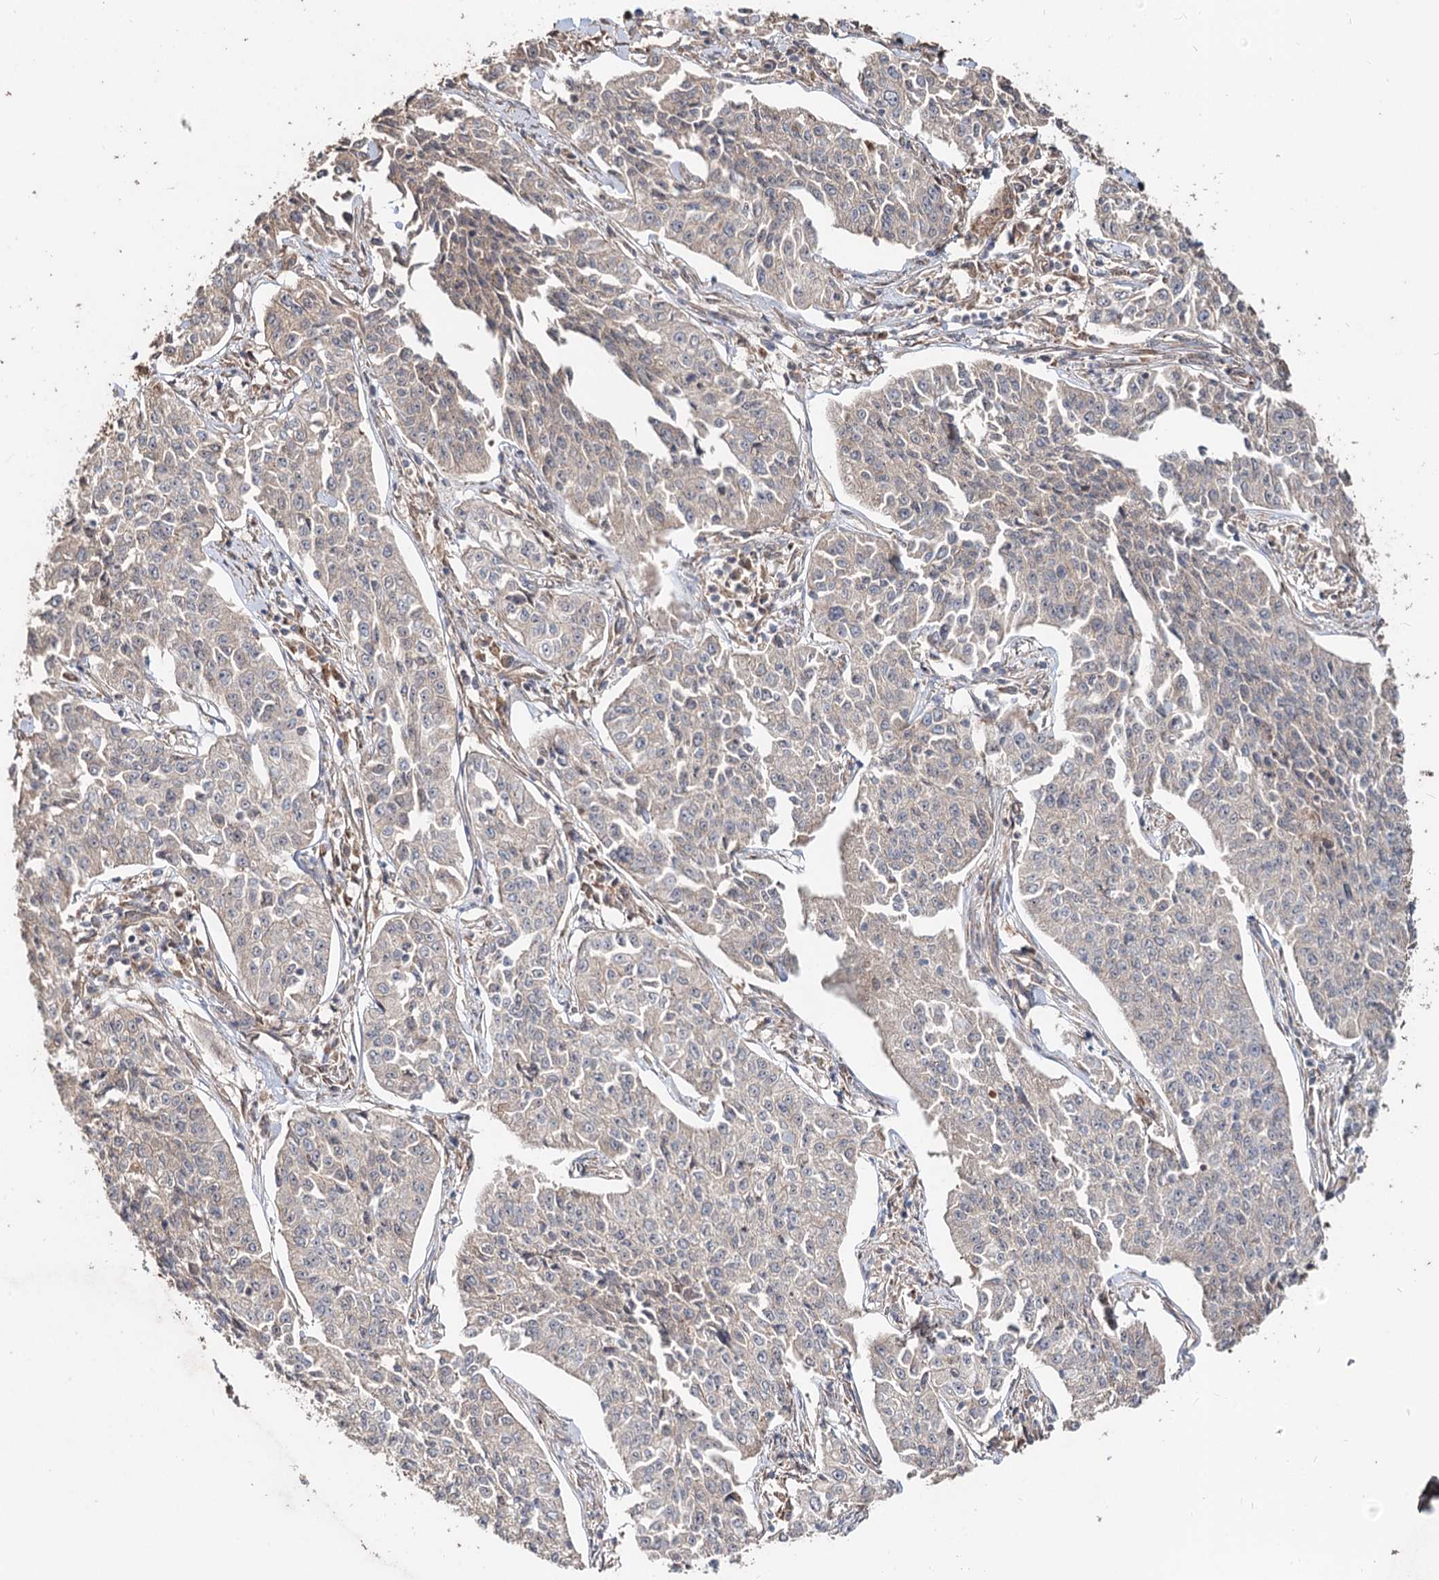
{"staining": {"intensity": "negative", "quantity": "none", "location": "none"}, "tissue": "cervical cancer", "cell_type": "Tumor cells", "image_type": "cancer", "snomed": [{"axis": "morphology", "description": "Squamous cell carcinoma, NOS"}, {"axis": "topography", "description": "Cervix"}], "caption": "DAB (3,3'-diaminobenzidine) immunohistochemical staining of human cervical cancer demonstrates no significant staining in tumor cells.", "gene": "SPART", "patient": {"sex": "female", "age": 35}}